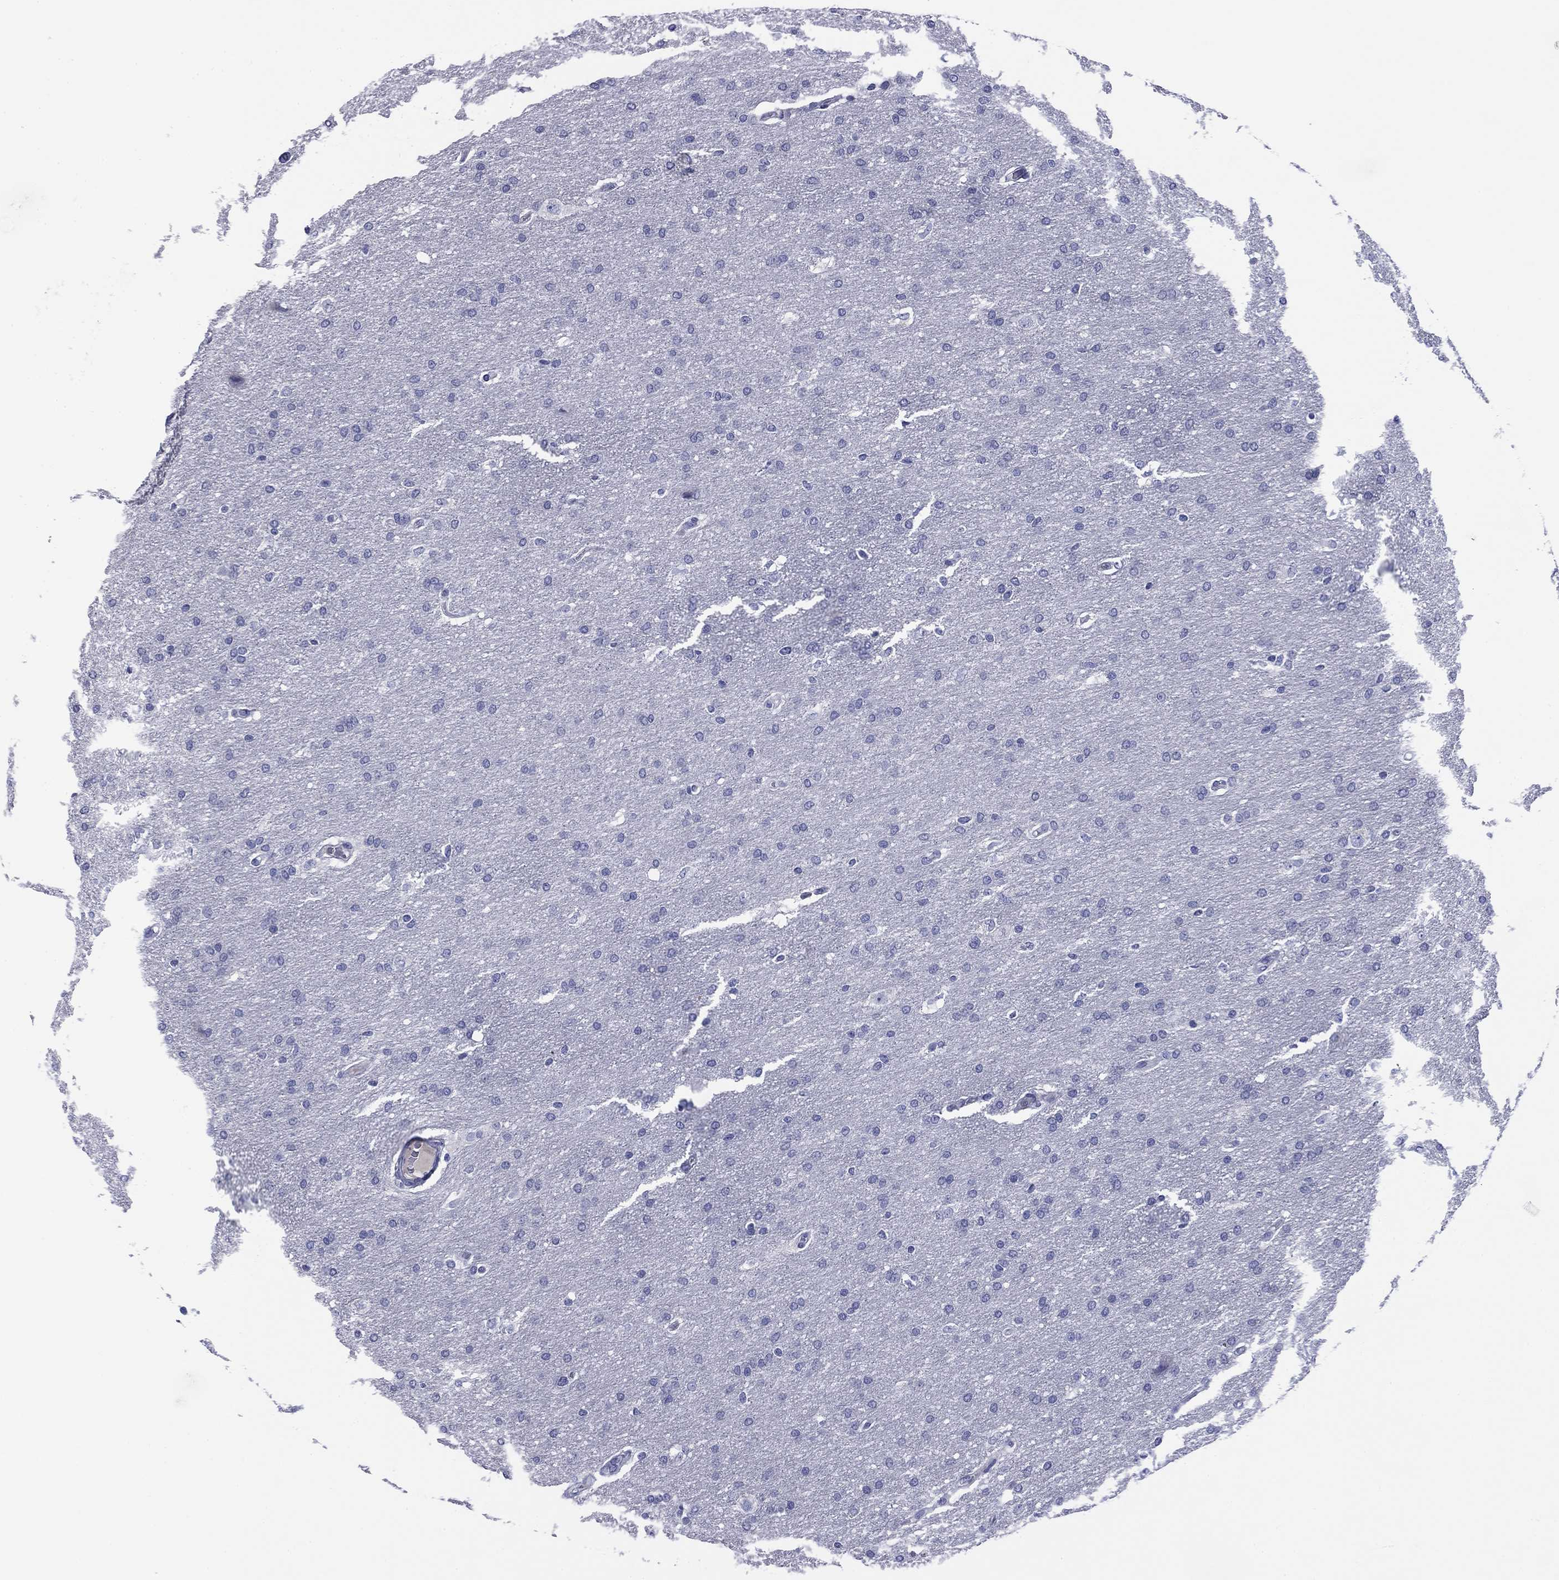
{"staining": {"intensity": "negative", "quantity": "none", "location": "none"}, "tissue": "glioma", "cell_type": "Tumor cells", "image_type": "cancer", "snomed": [{"axis": "morphology", "description": "Glioma, malignant, Low grade"}, {"axis": "topography", "description": "Brain"}], "caption": "A high-resolution image shows immunohistochemistry (IHC) staining of malignant glioma (low-grade), which exhibits no significant staining in tumor cells.", "gene": "ABCC2", "patient": {"sex": "female", "age": 37}}